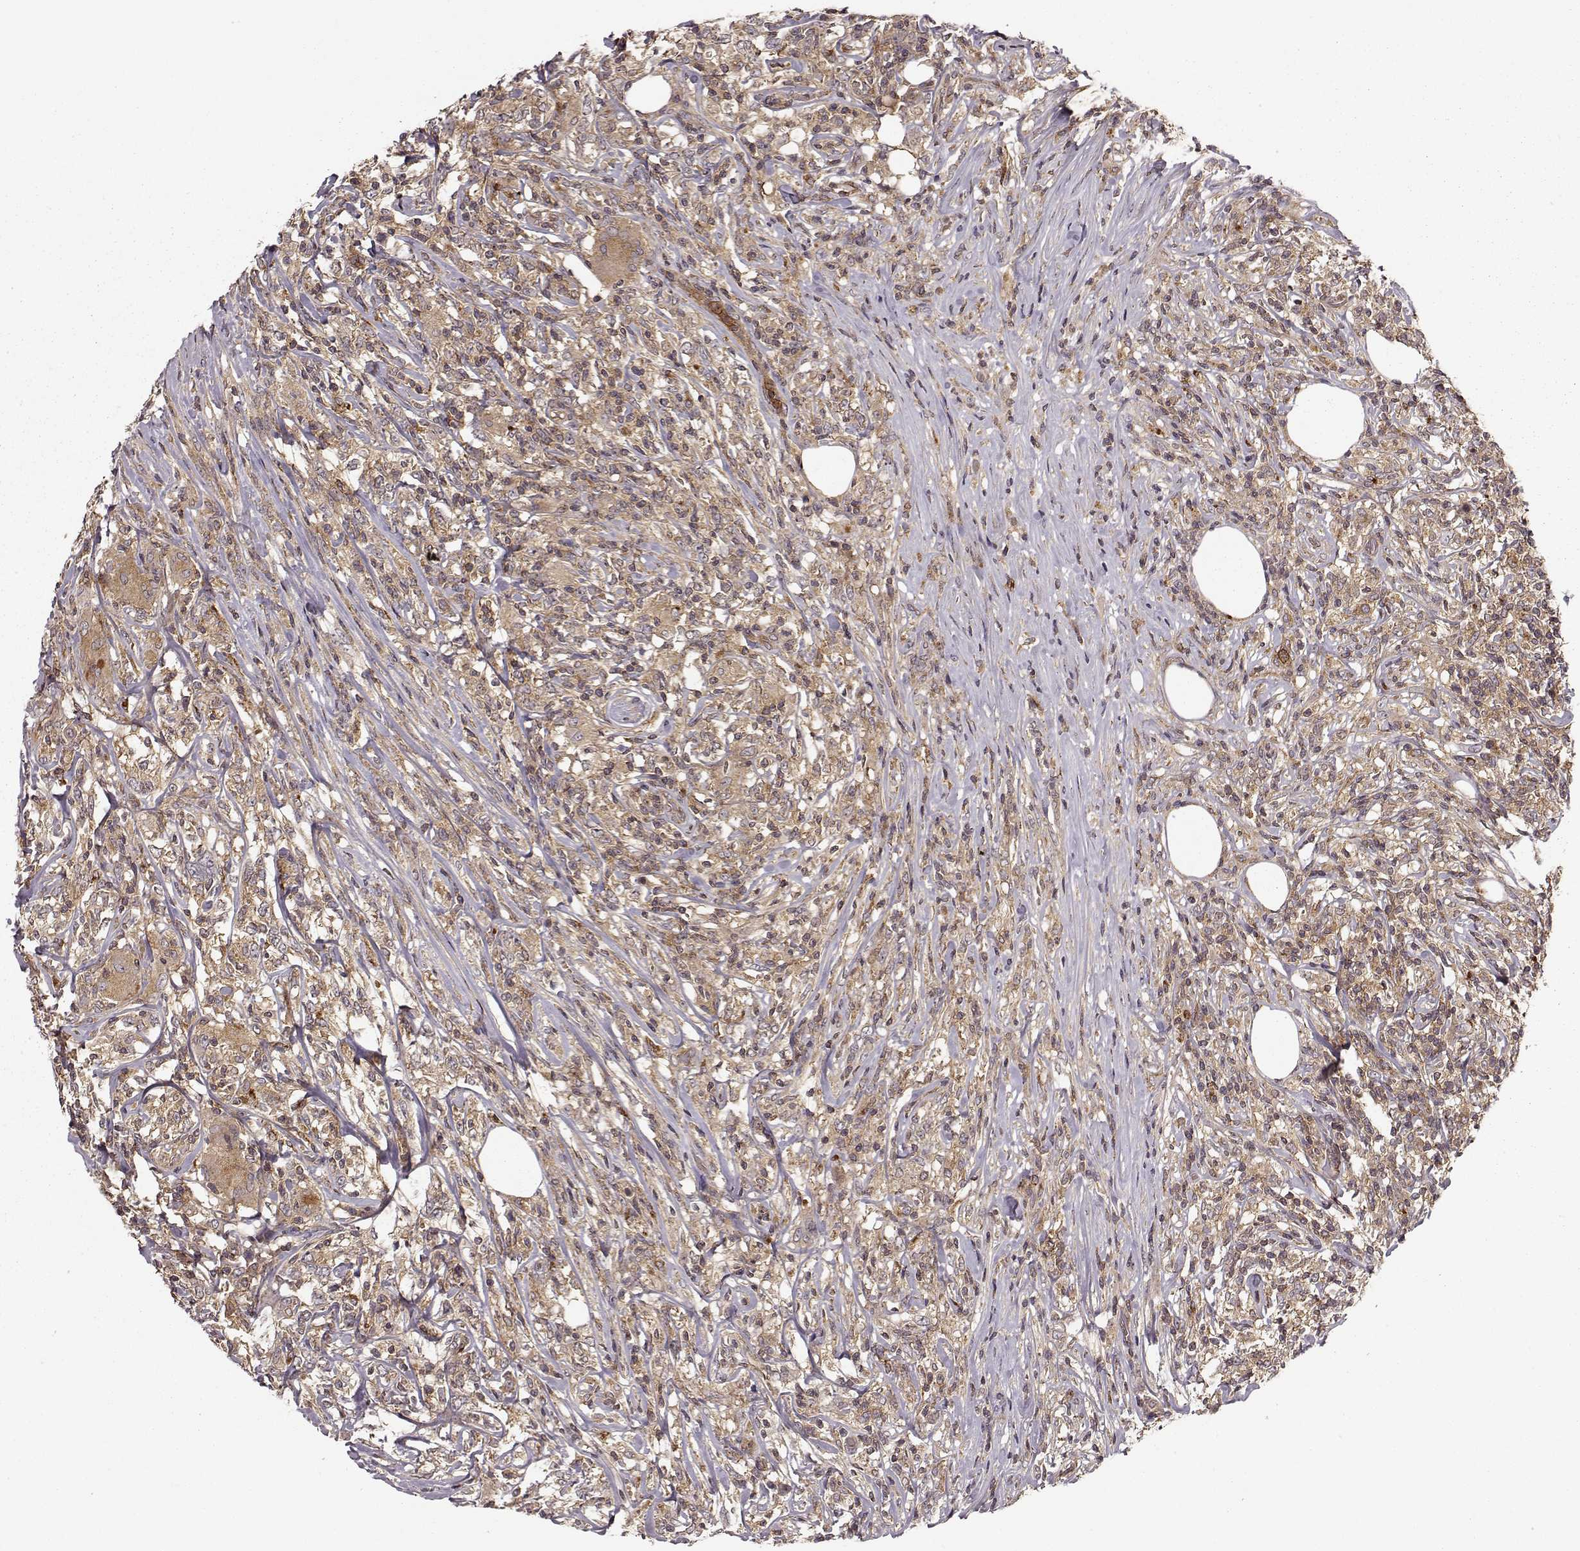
{"staining": {"intensity": "weak", "quantity": ">75%", "location": "cytoplasmic/membranous"}, "tissue": "lymphoma", "cell_type": "Tumor cells", "image_type": "cancer", "snomed": [{"axis": "morphology", "description": "Malignant lymphoma, non-Hodgkin's type, High grade"}, {"axis": "topography", "description": "Lymph node"}], "caption": "There is low levels of weak cytoplasmic/membranous staining in tumor cells of high-grade malignant lymphoma, non-Hodgkin's type, as demonstrated by immunohistochemical staining (brown color).", "gene": "IFRD2", "patient": {"sex": "female", "age": 84}}